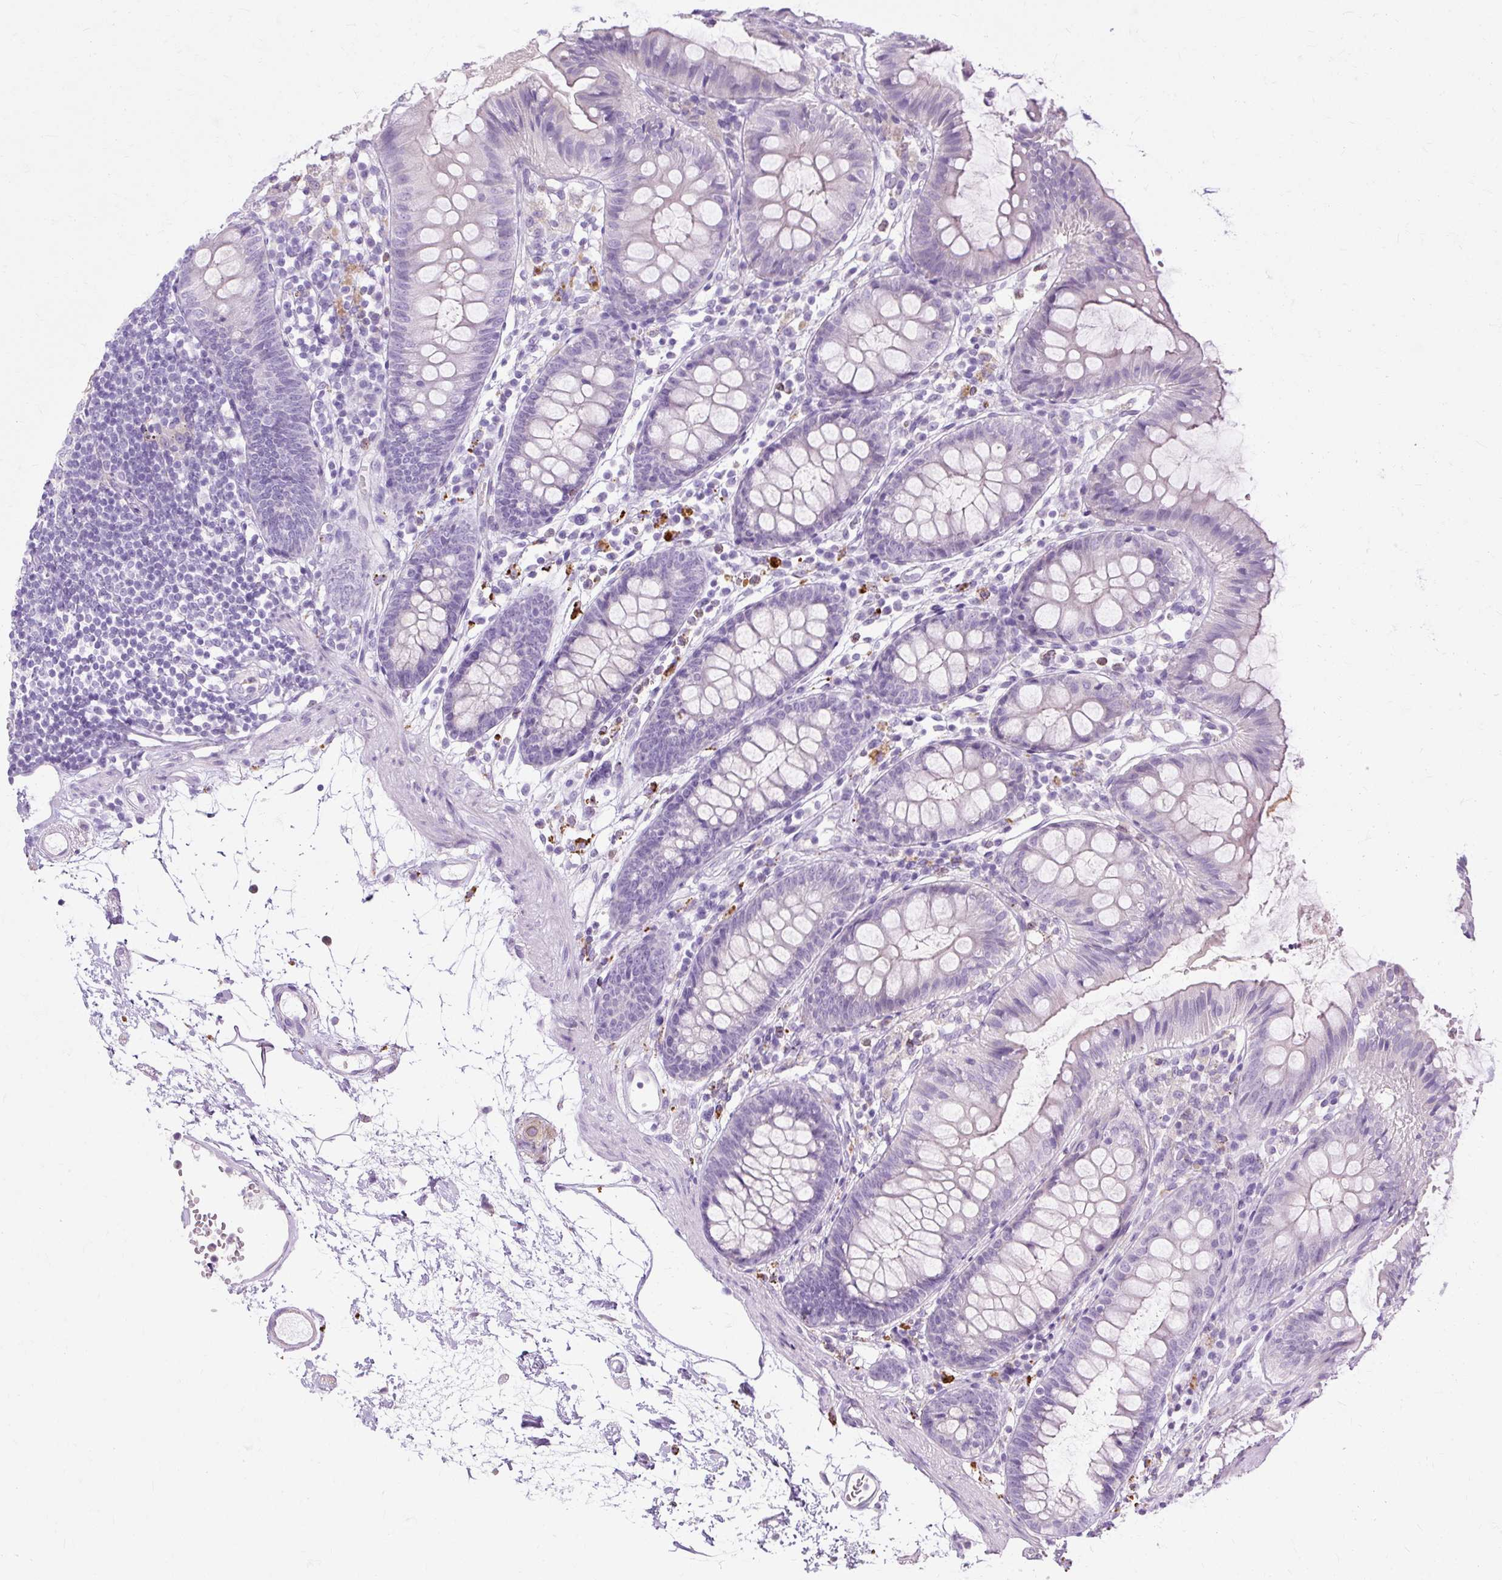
{"staining": {"intensity": "negative", "quantity": "none", "location": "none"}, "tissue": "colon", "cell_type": "Endothelial cells", "image_type": "normal", "snomed": [{"axis": "morphology", "description": "Normal tissue, NOS"}, {"axis": "topography", "description": "Colon"}], "caption": "This is an IHC histopathology image of unremarkable human colon. There is no staining in endothelial cells.", "gene": "HSD11B1", "patient": {"sex": "female", "age": 84}}